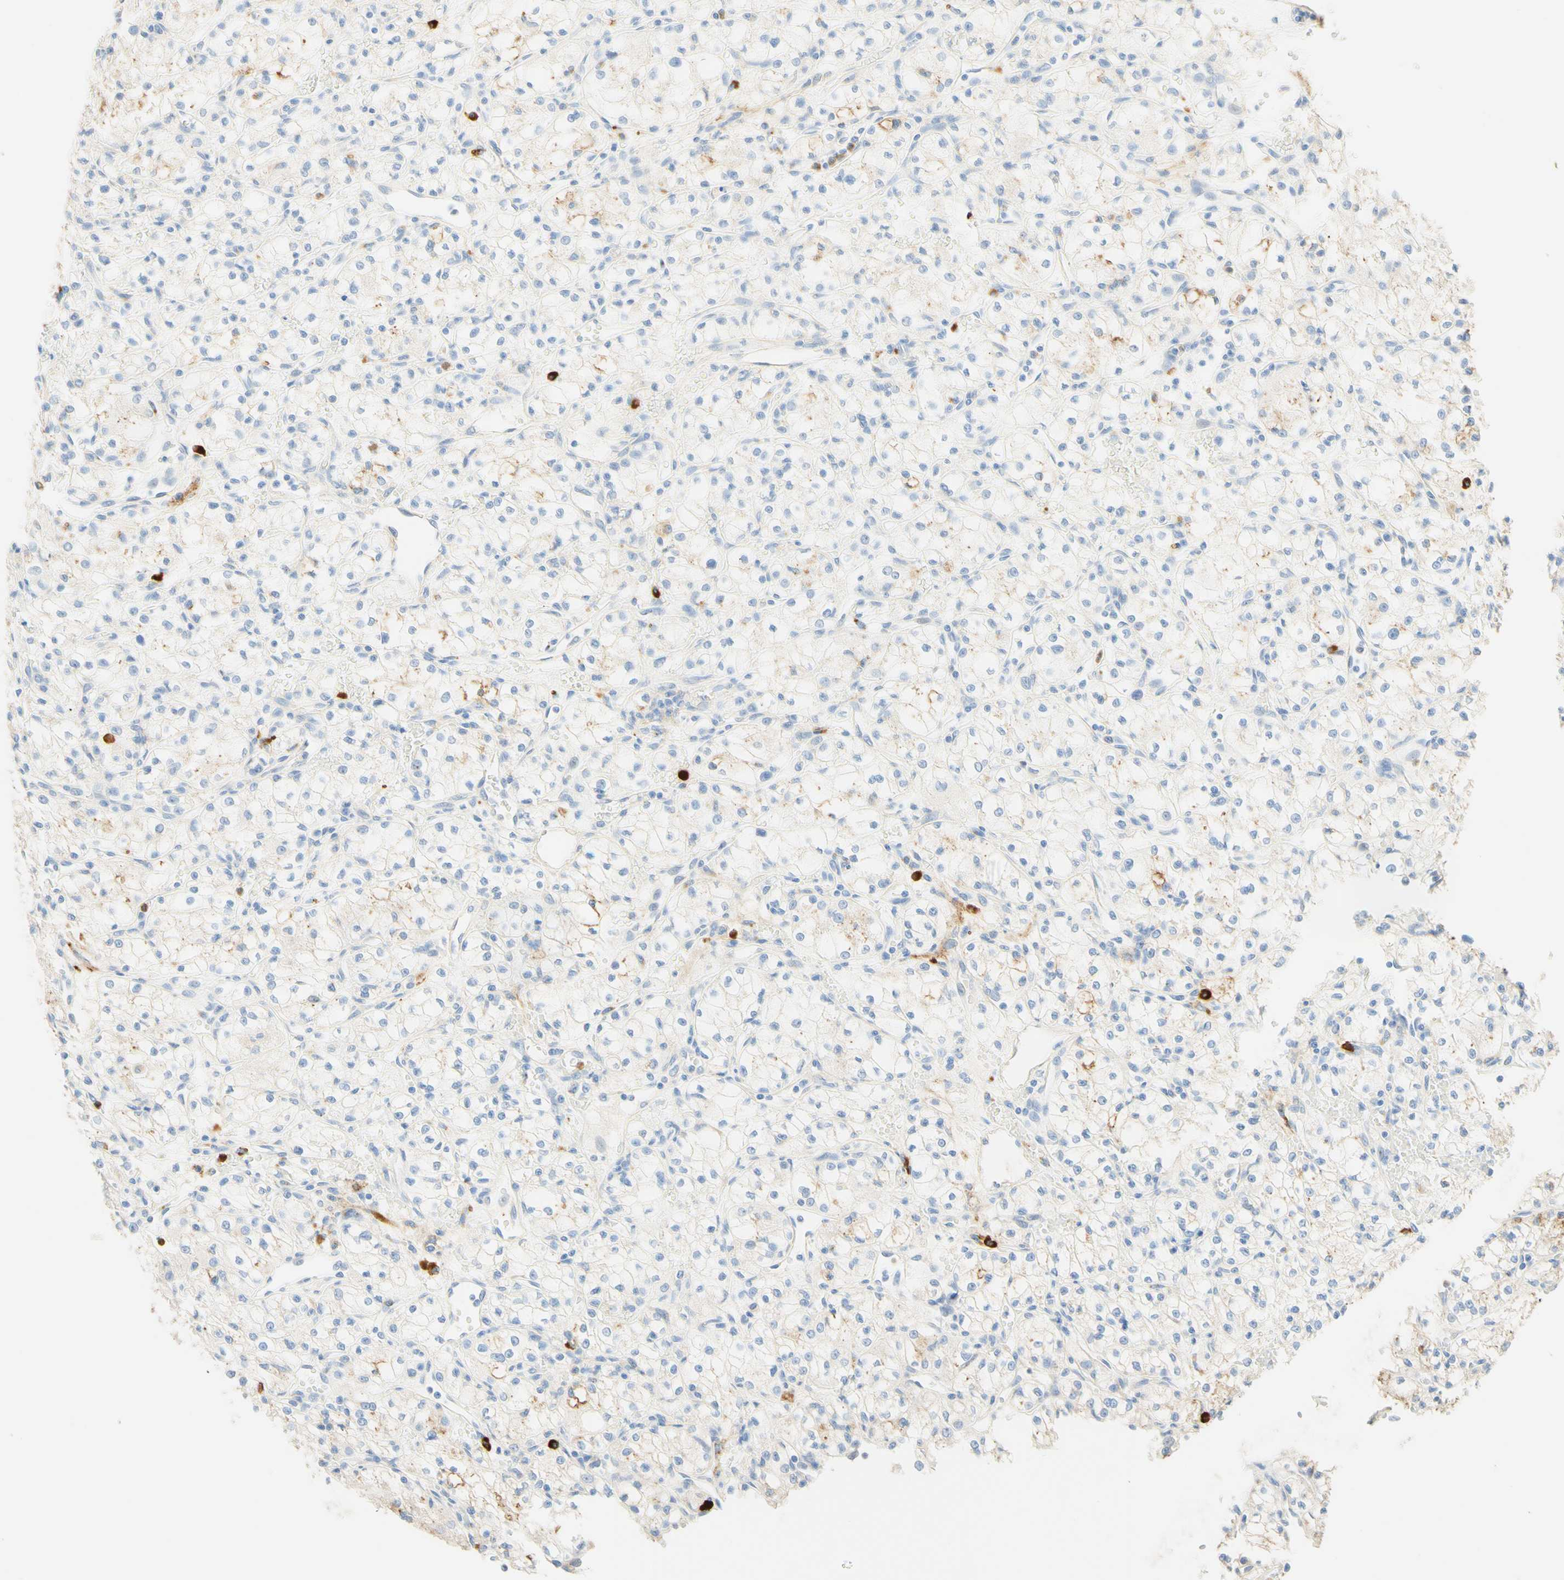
{"staining": {"intensity": "negative", "quantity": "none", "location": "none"}, "tissue": "renal cancer", "cell_type": "Tumor cells", "image_type": "cancer", "snomed": [{"axis": "morphology", "description": "Normal tissue, NOS"}, {"axis": "morphology", "description": "Adenocarcinoma, NOS"}, {"axis": "topography", "description": "Kidney"}], "caption": "IHC of renal cancer (adenocarcinoma) exhibits no staining in tumor cells.", "gene": "CD63", "patient": {"sex": "male", "age": 59}}